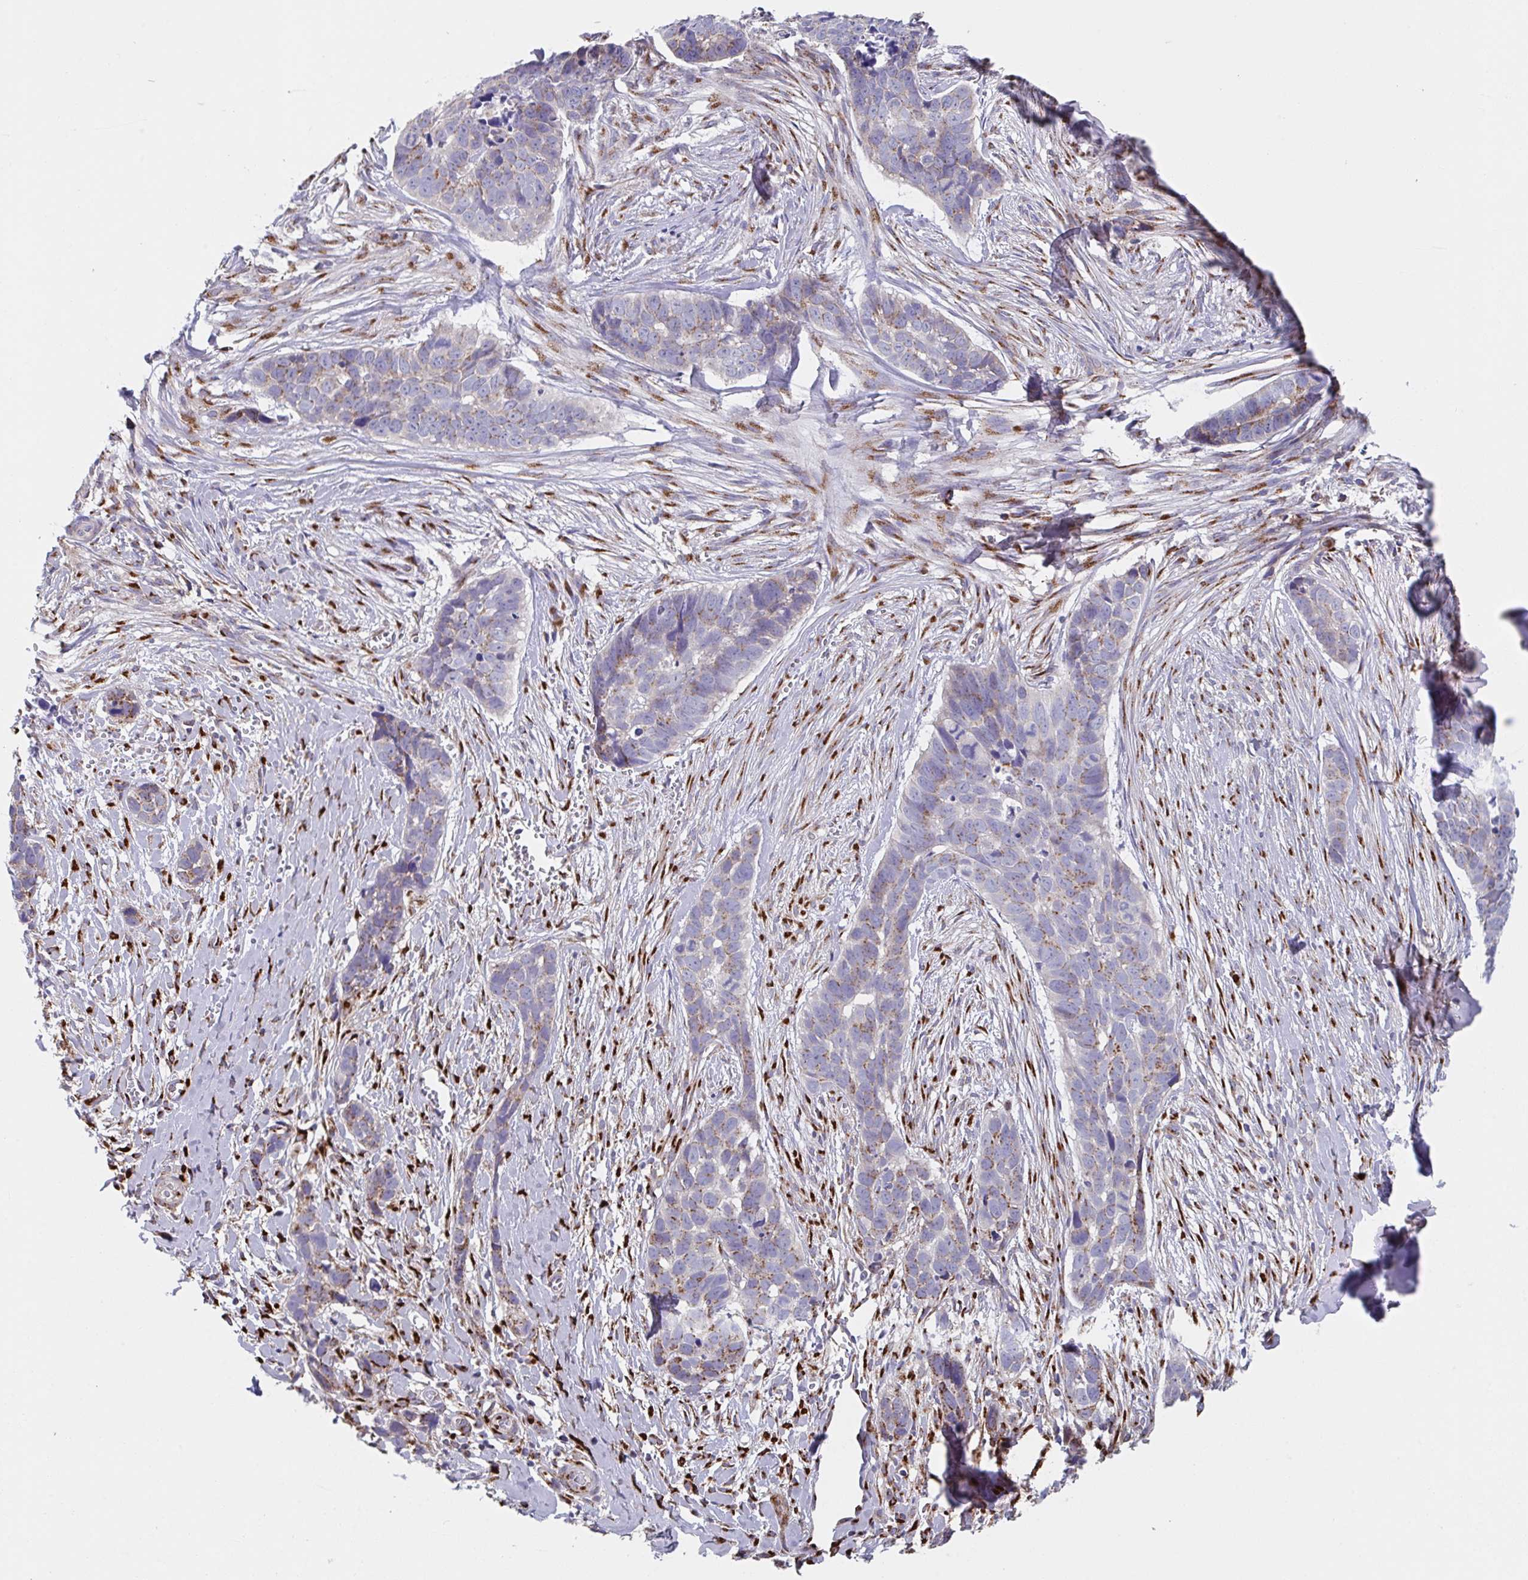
{"staining": {"intensity": "moderate", "quantity": "25%-75%", "location": "cytoplasmic/membranous"}, "tissue": "skin cancer", "cell_type": "Tumor cells", "image_type": "cancer", "snomed": [{"axis": "morphology", "description": "Basal cell carcinoma"}, {"axis": "topography", "description": "Skin"}], "caption": "Brown immunohistochemical staining in skin basal cell carcinoma exhibits moderate cytoplasmic/membranous positivity in about 25%-75% of tumor cells. Immunohistochemistry (ihc) stains the protein in brown and the nuclei are stained blue.", "gene": "PROSER3", "patient": {"sex": "female", "age": 82}}